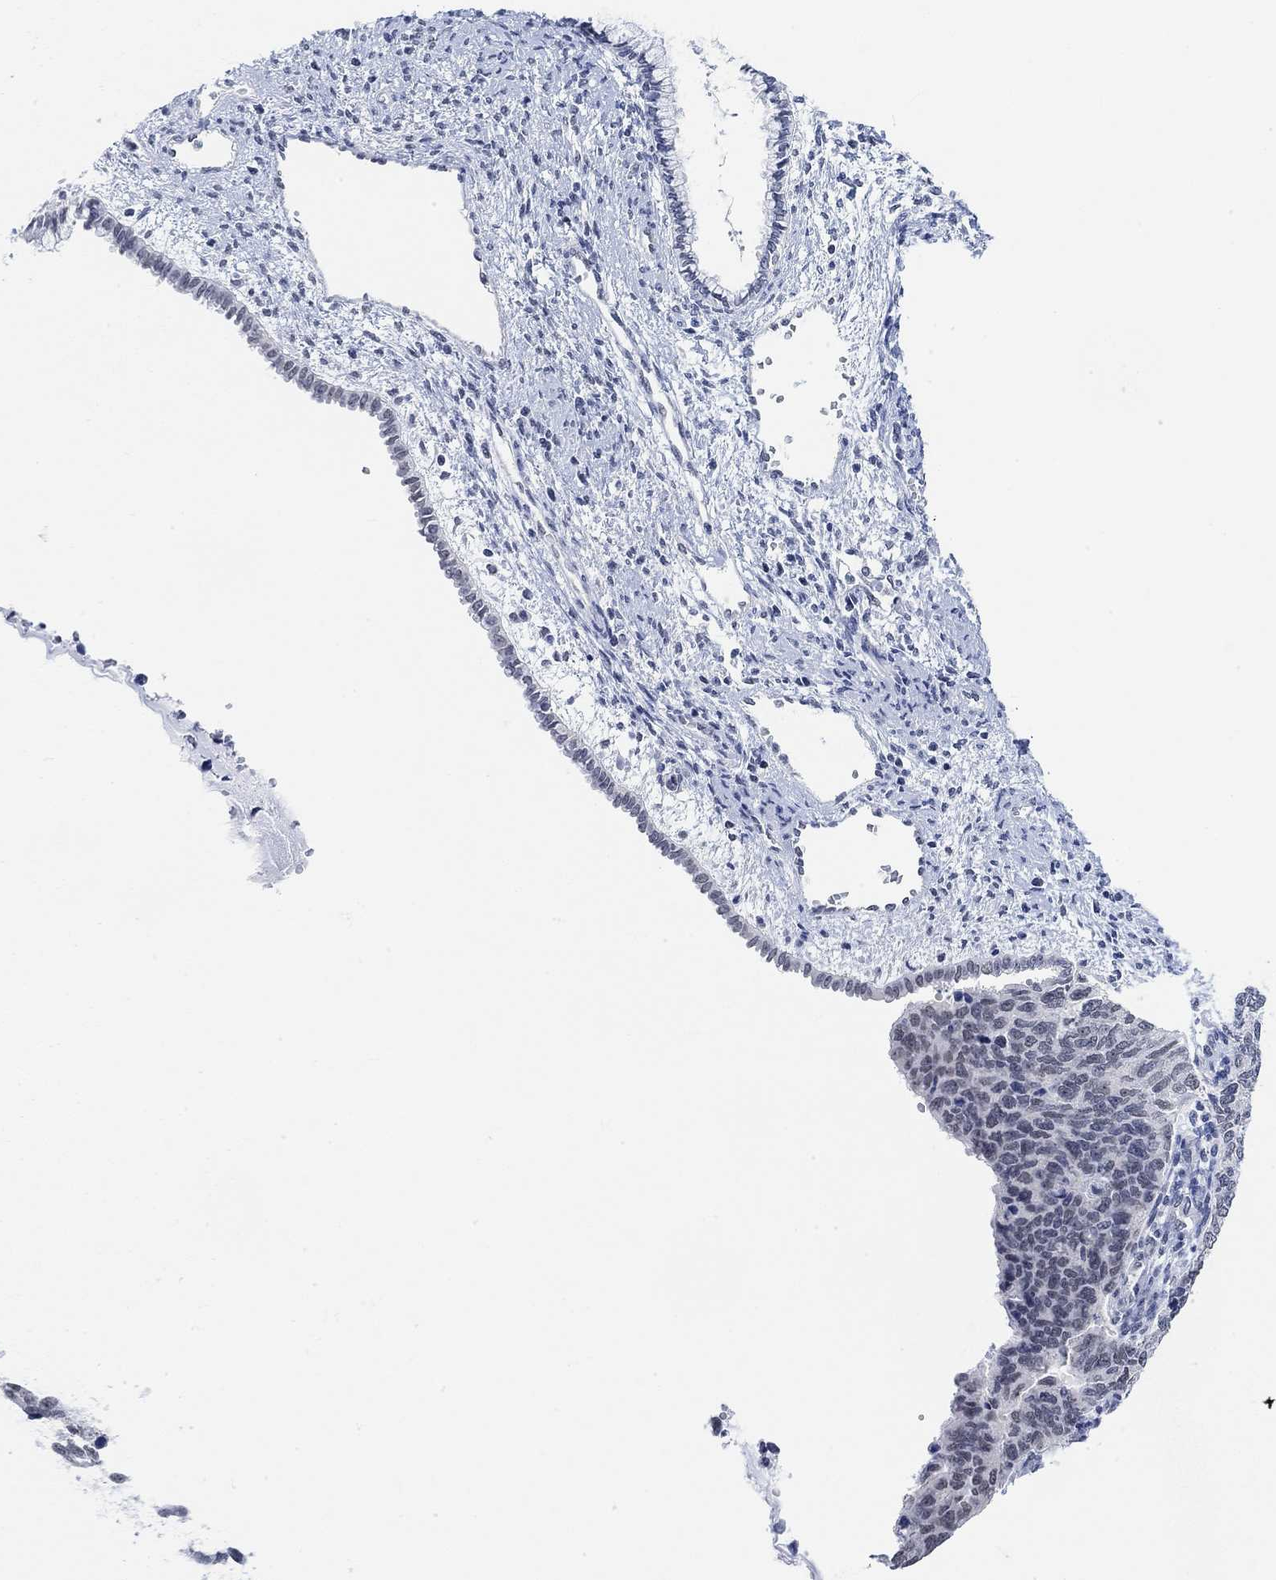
{"staining": {"intensity": "negative", "quantity": "none", "location": "none"}, "tissue": "cervical cancer", "cell_type": "Tumor cells", "image_type": "cancer", "snomed": [{"axis": "morphology", "description": "Squamous cell carcinoma, NOS"}, {"axis": "topography", "description": "Cervix"}], "caption": "The IHC image has no significant expression in tumor cells of cervical cancer (squamous cell carcinoma) tissue.", "gene": "PURG", "patient": {"sex": "female", "age": 63}}